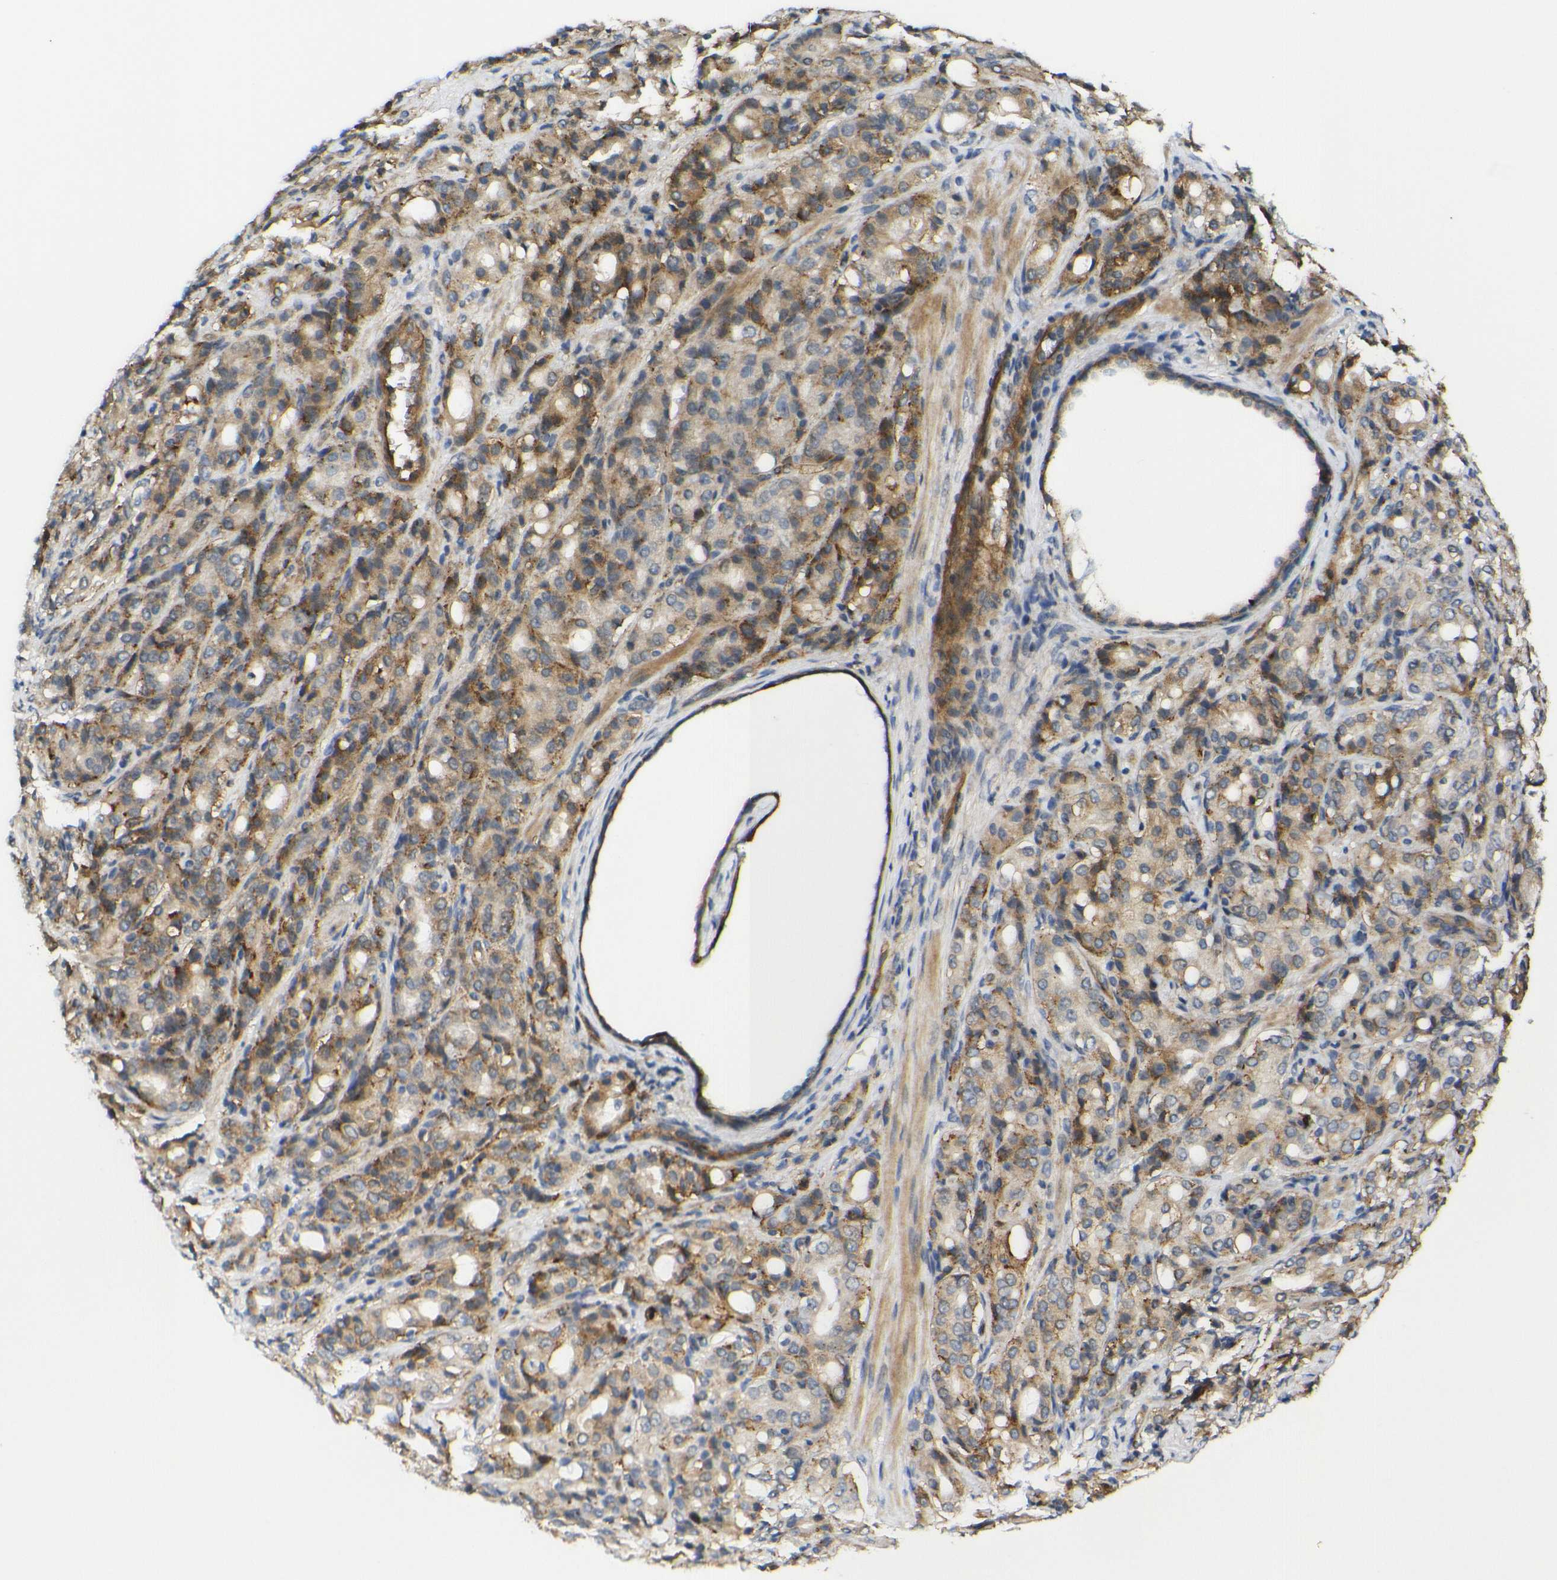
{"staining": {"intensity": "moderate", "quantity": ">75%", "location": "cytoplasmic/membranous"}, "tissue": "prostate cancer", "cell_type": "Tumor cells", "image_type": "cancer", "snomed": [{"axis": "morphology", "description": "Adenocarcinoma, High grade"}, {"axis": "topography", "description": "Prostate"}], "caption": "Immunohistochemistry staining of prostate cancer, which reveals medium levels of moderate cytoplasmic/membranous positivity in approximately >75% of tumor cells indicating moderate cytoplasmic/membranous protein expression. The staining was performed using DAB (brown) for protein detection and nuclei were counterstained in hematoxylin (blue).", "gene": "ECE1", "patient": {"sex": "male", "age": 72}}